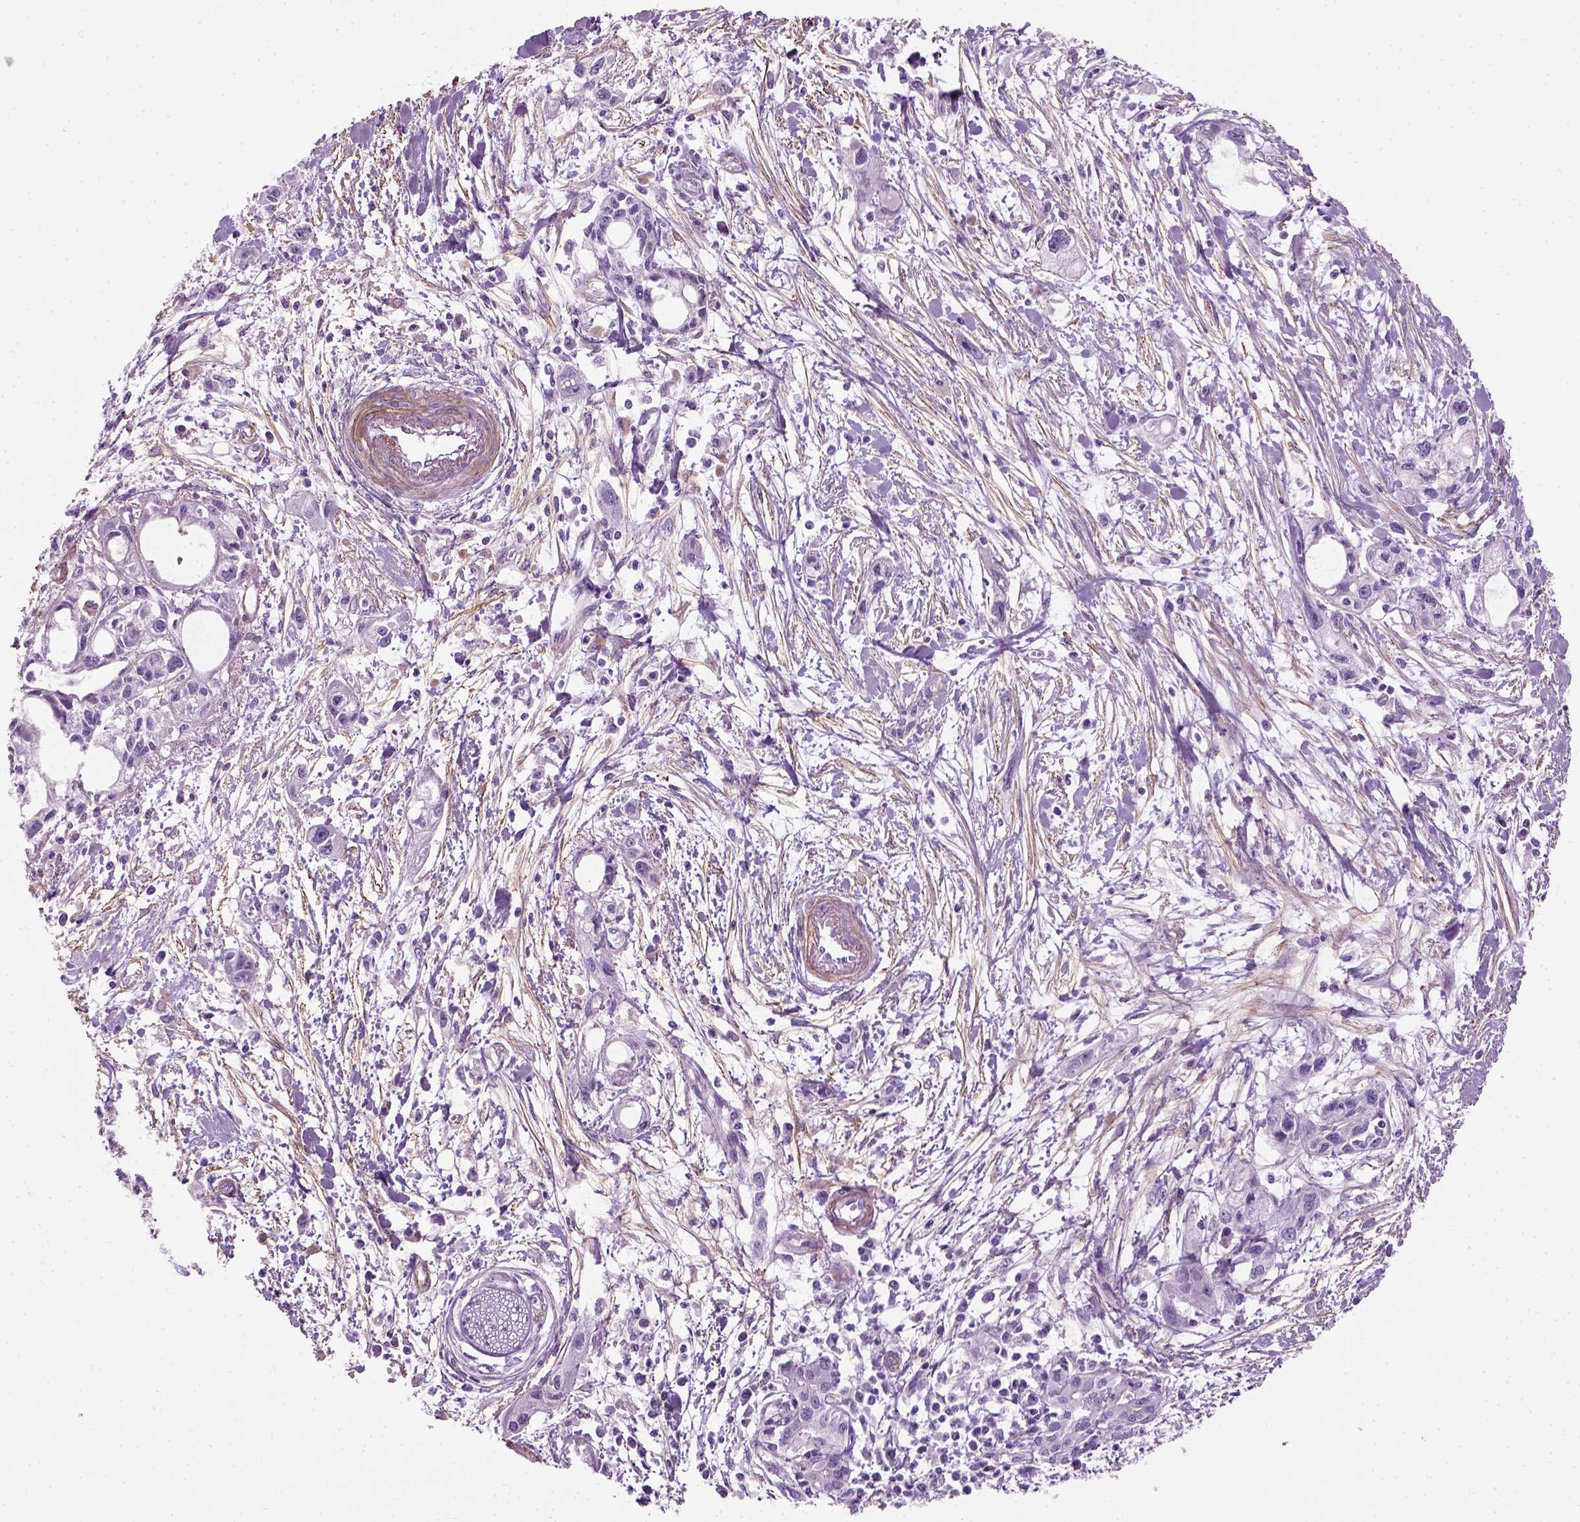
{"staining": {"intensity": "negative", "quantity": "none", "location": "none"}, "tissue": "pancreatic cancer", "cell_type": "Tumor cells", "image_type": "cancer", "snomed": [{"axis": "morphology", "description": "Adenocarcinoma, NOS"}, {"axis": "topography", "description": "Pancreas"}], "caption": "DAB (3,3'-diaminobenzidine) immunohistochemical staining of human adenocarcinoma (pancreatic) displays no significant staining in tumor cells. (DAB IHC visualized using brightfield microscopy, high magnification).", "gene": "FAM161A", "patient": {"sex": "female", "age": 61}}